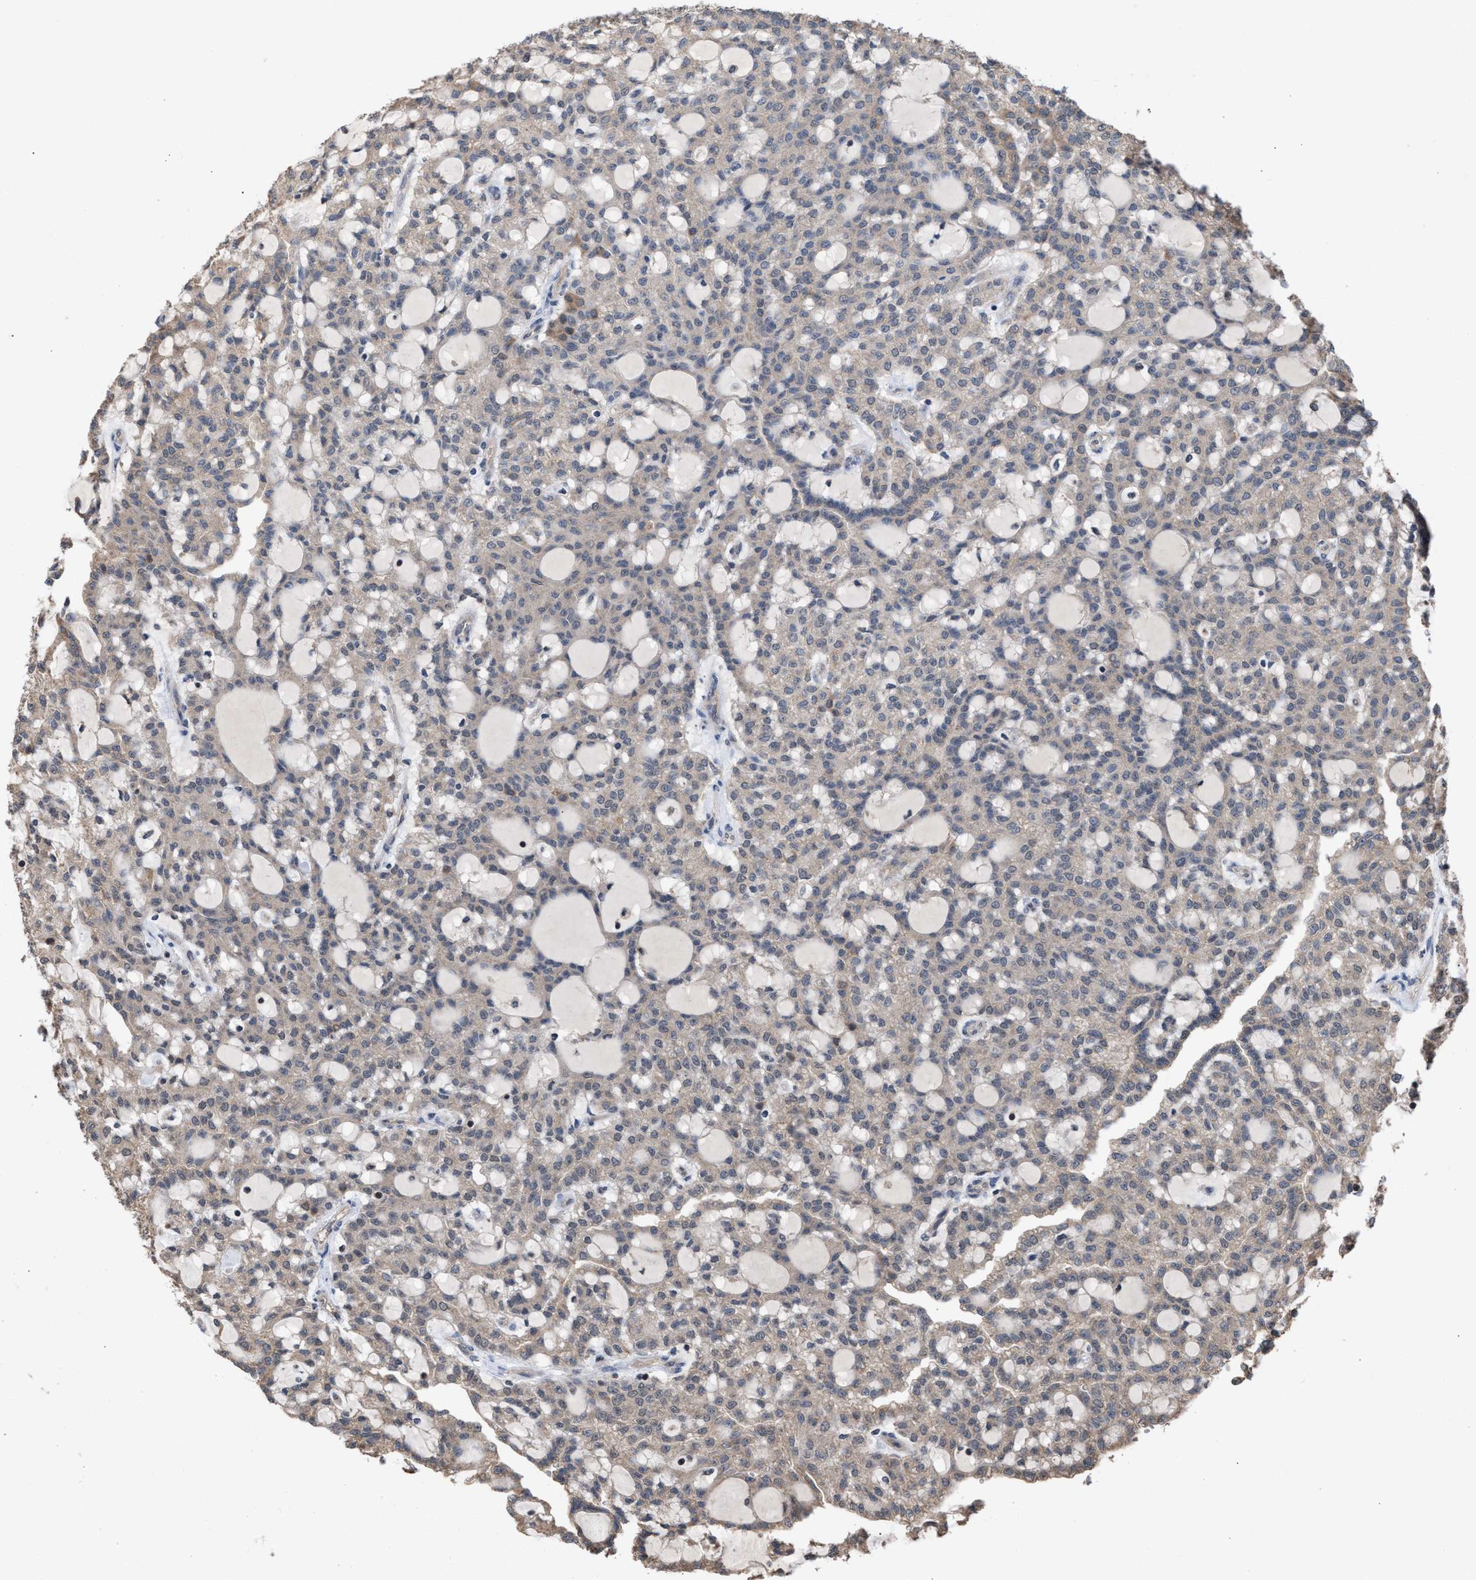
{"staining": {"intensity": "weak", "quantity": "<25%", "location": "cytoplasmic/membranous"}, "tissue": "renal cancer", "cell_type": "Tumor cells", "image_type": "cancer", "snomed": [{"axis": "morphology", "description": "Adenocarcinoma, NOS"}, {"axis": "topography", "description": "Kidney"}], "caption": "Immunohistochemical staining of human adenocarcinoma (renal) exhibits no significant staining in tumor cells.", "gene": "C9orf78", "patient": {"sex": "male", "age": 63}}